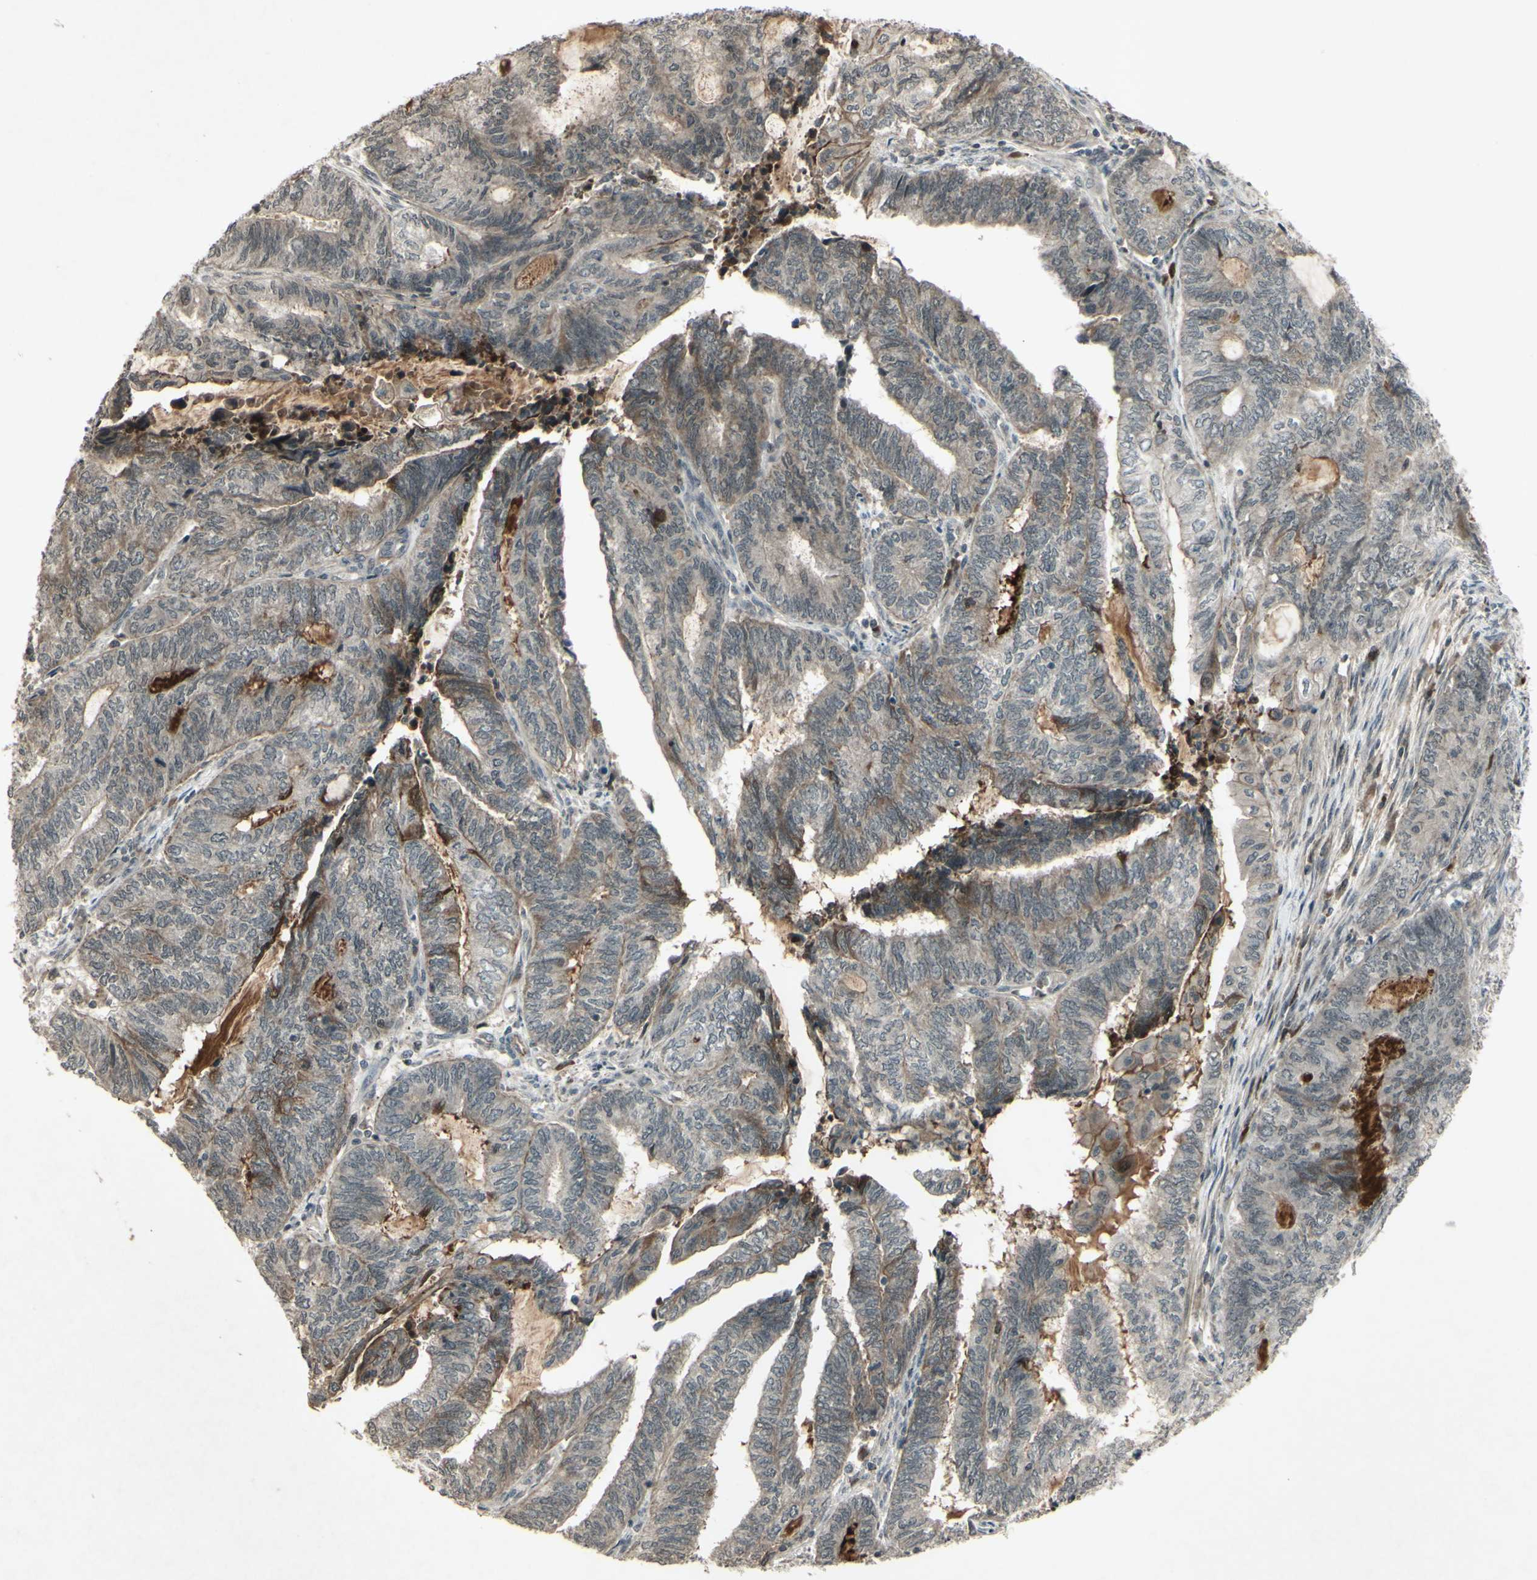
{"staining": {"intensity": "weak", "quantity": "25%-75%", "location": "cytoplasmic/membranous"}, "tissue": "endometrial cancer", "cell_type": "Tumor cells", "image_type": "cancer", "snomed": [{"axis": "morphology", "description": "Adenocarcinoma, NOS"}, {"axis": "topography", "description": "Uterus"}, {"axis": "topography", "description": "Endometrium"}], "caption": "High-power microscopy captured an immunohistochemistry photomicrograph of endometrial cancer (adenocarcinoma), revealing weak cytoplasmic/membranous staining in approximately 25%-75% of tumor cells.", "gene": "BLNK", "patient": {"sex": "female", "age": 70}}